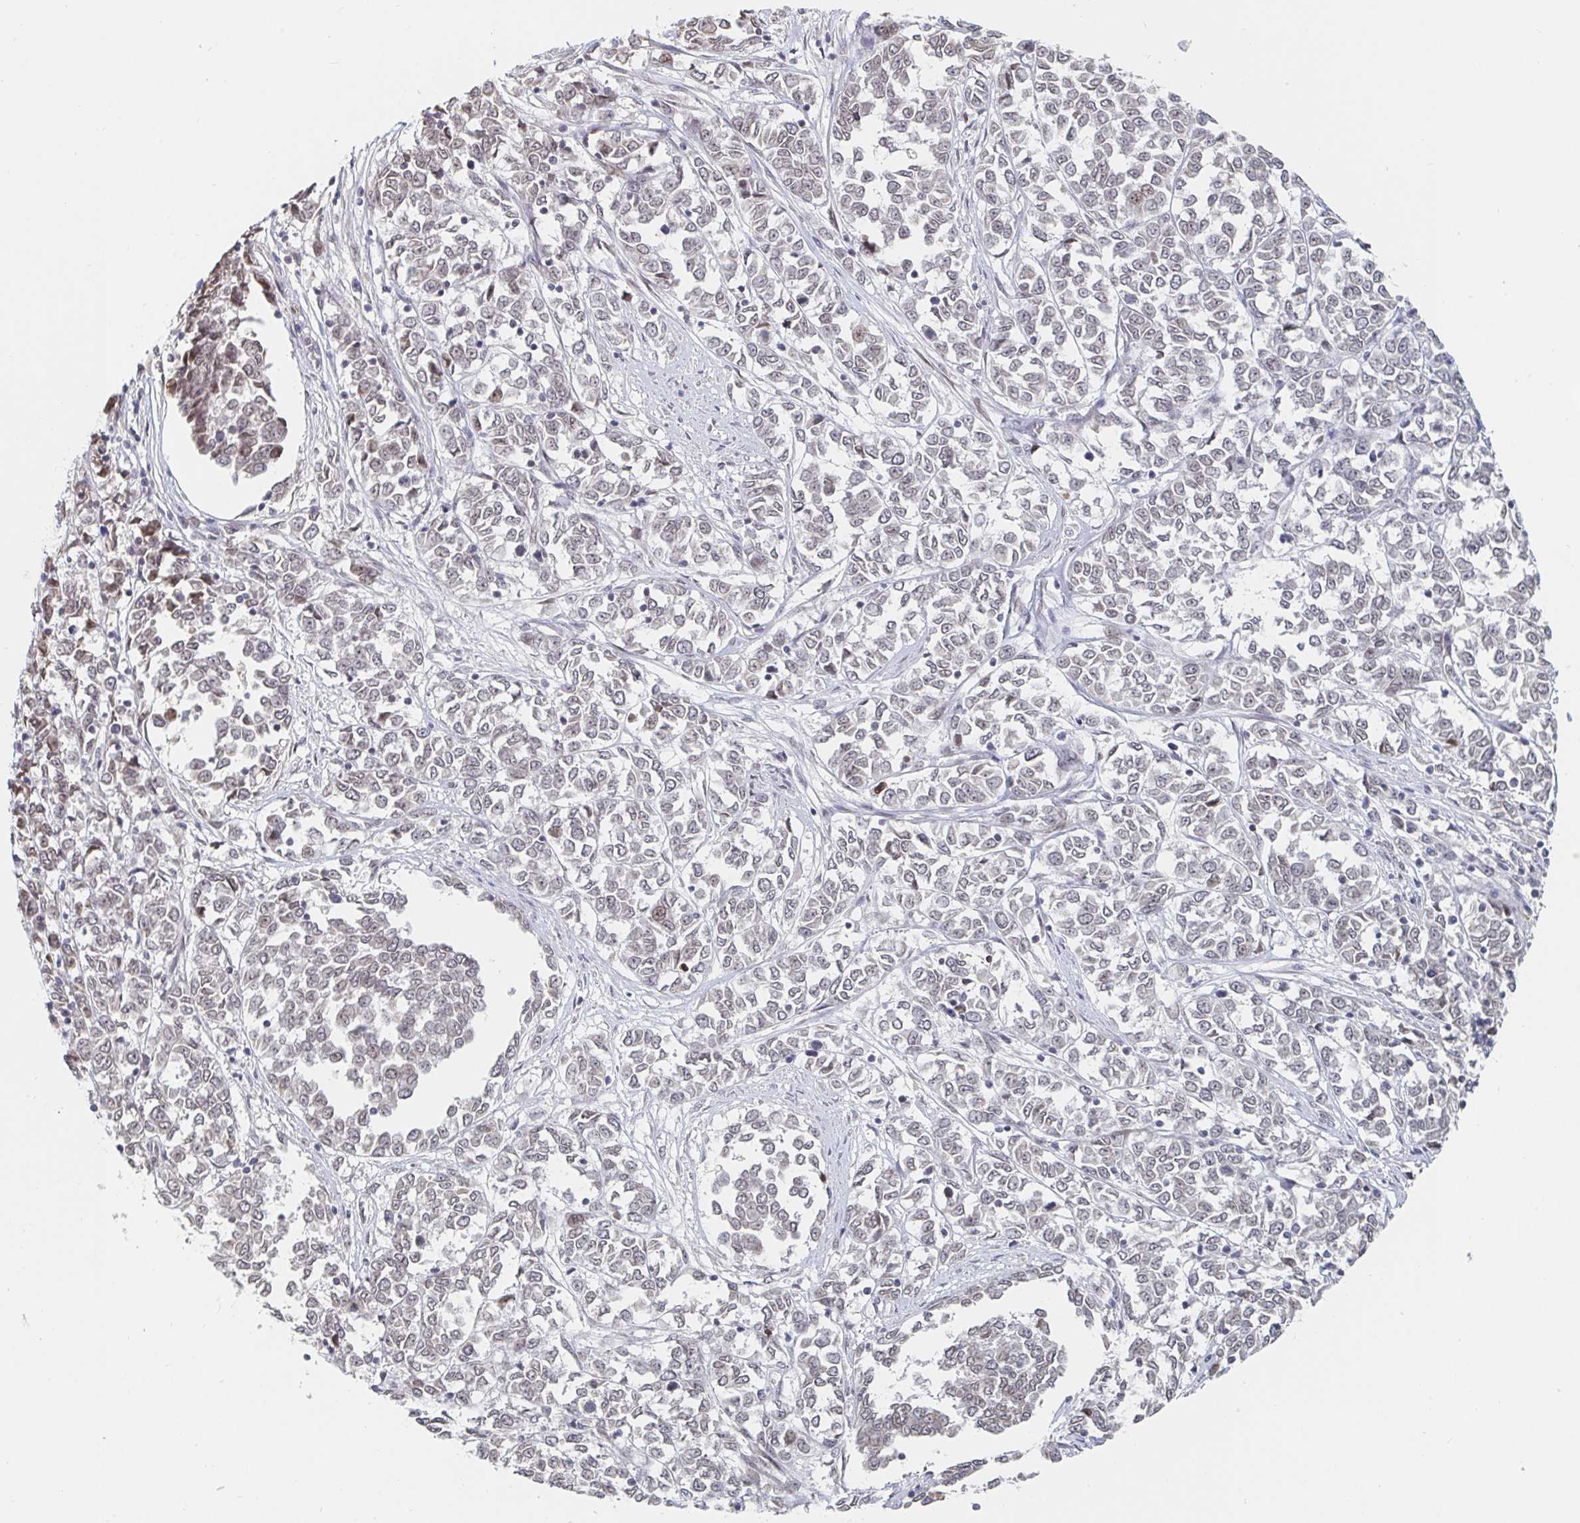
{"staining": {"intensity": "negative", "quantity": "none", "location": "none"}, "tissue": "melanoma", "cell_type": "Tumor cells", "image_type": "cancer", "snomed": [{"axis": "morphology", "description": "Malignant melanoma, NOS"}, {"axis": "topography", "description": "Skin"}], "caption": "Melanoma was stained to show a protein in brown. There is no significant staining in tumor cells. Nuclei are stained in blue.", "gene": "CHD2", "patient": {"sex": "female", "age": 72}}